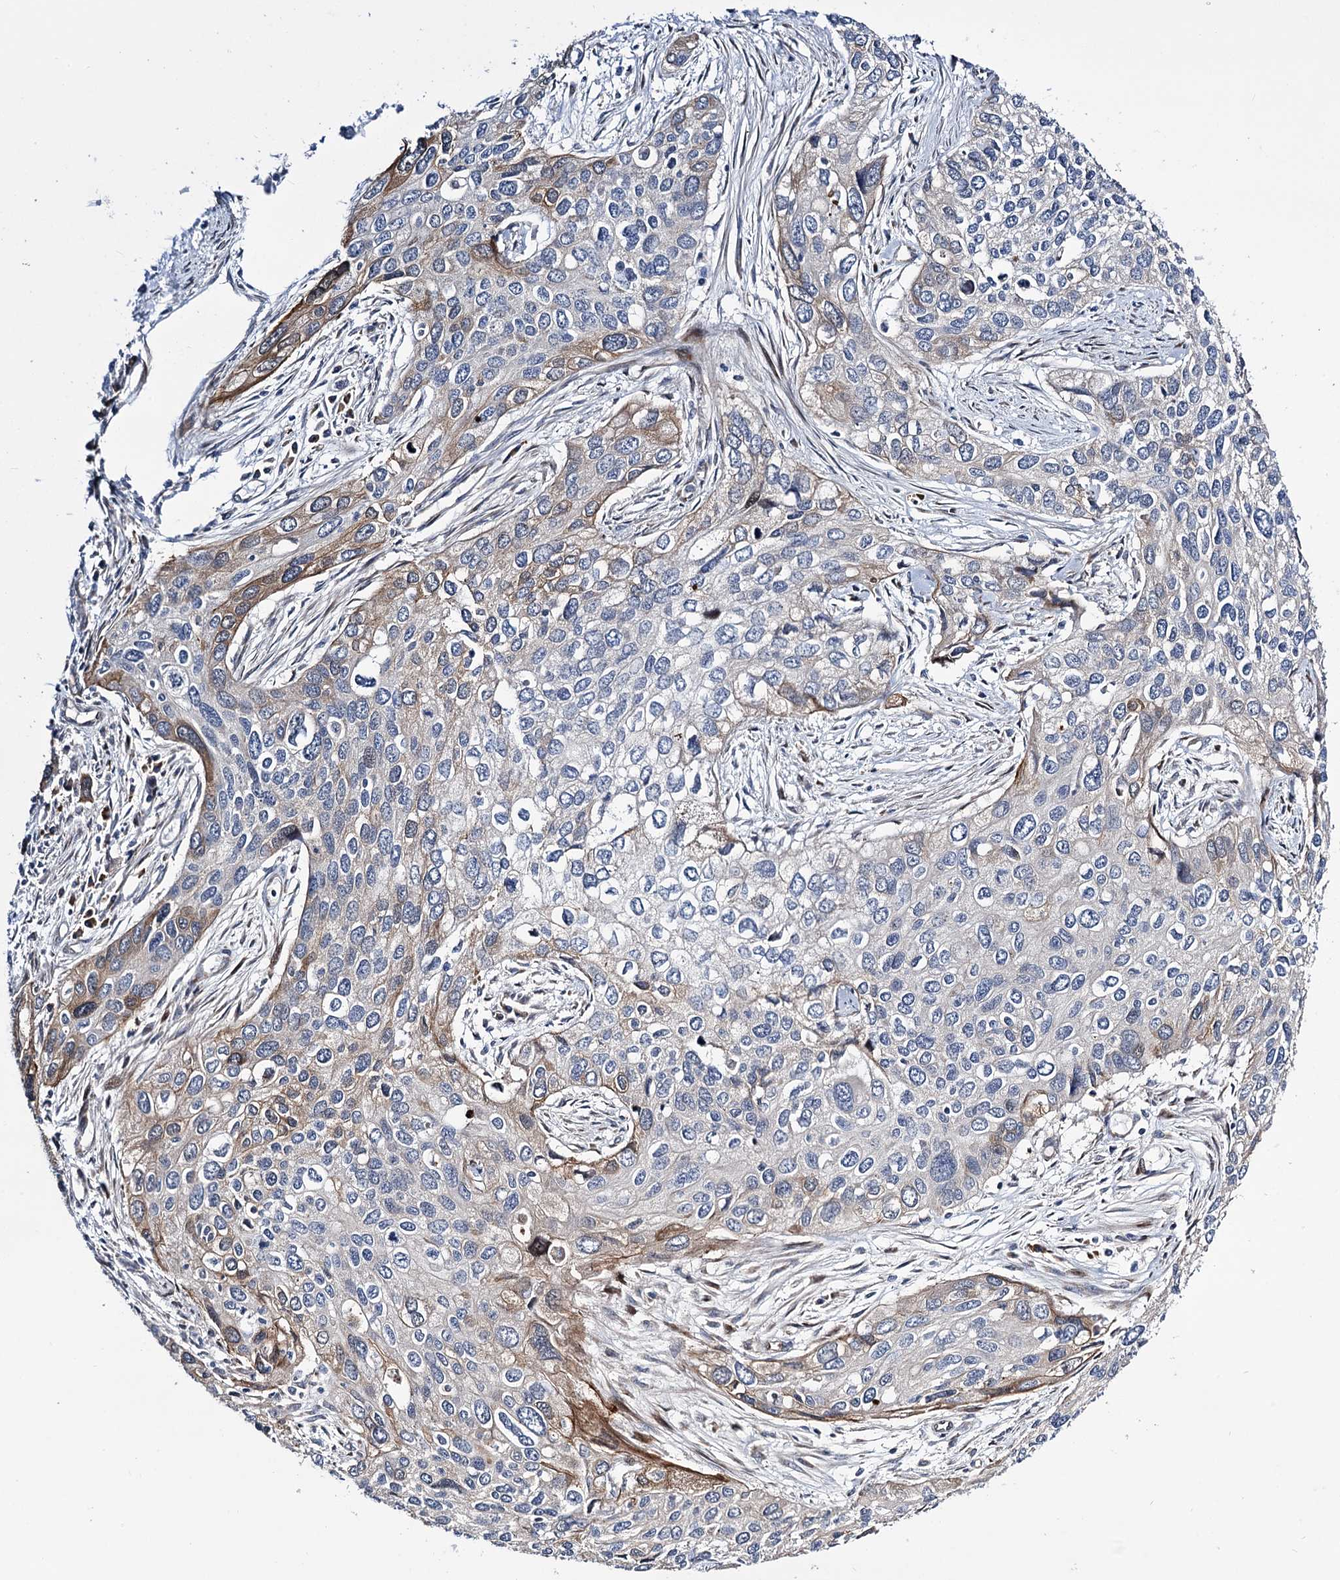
{"staining": {"intensity": "moderate", "quantity": "<25%", "location": "cytoplasmic/membranous"}, "tissue": "cervical cancer", "cell_type": "Tumor cells", "image_type": "cancer", "snomed": [{"axis": "morphology", "description": "Squamous cell carcinoma, NOS"}, {"axis": "topography", "description": "Cervix"}], "caption": "Squamous cell carcinoma (cervical) was stained to show a protein in brown. There is low levels of moderate cytoplasmic/membranous expression in about <25% of tumor cells. Immunohistochemistry stains the protein in brown and the nuclei are stained blue.", "gene": "UBR1", "patient": {"sex": "female", "age": 55}}